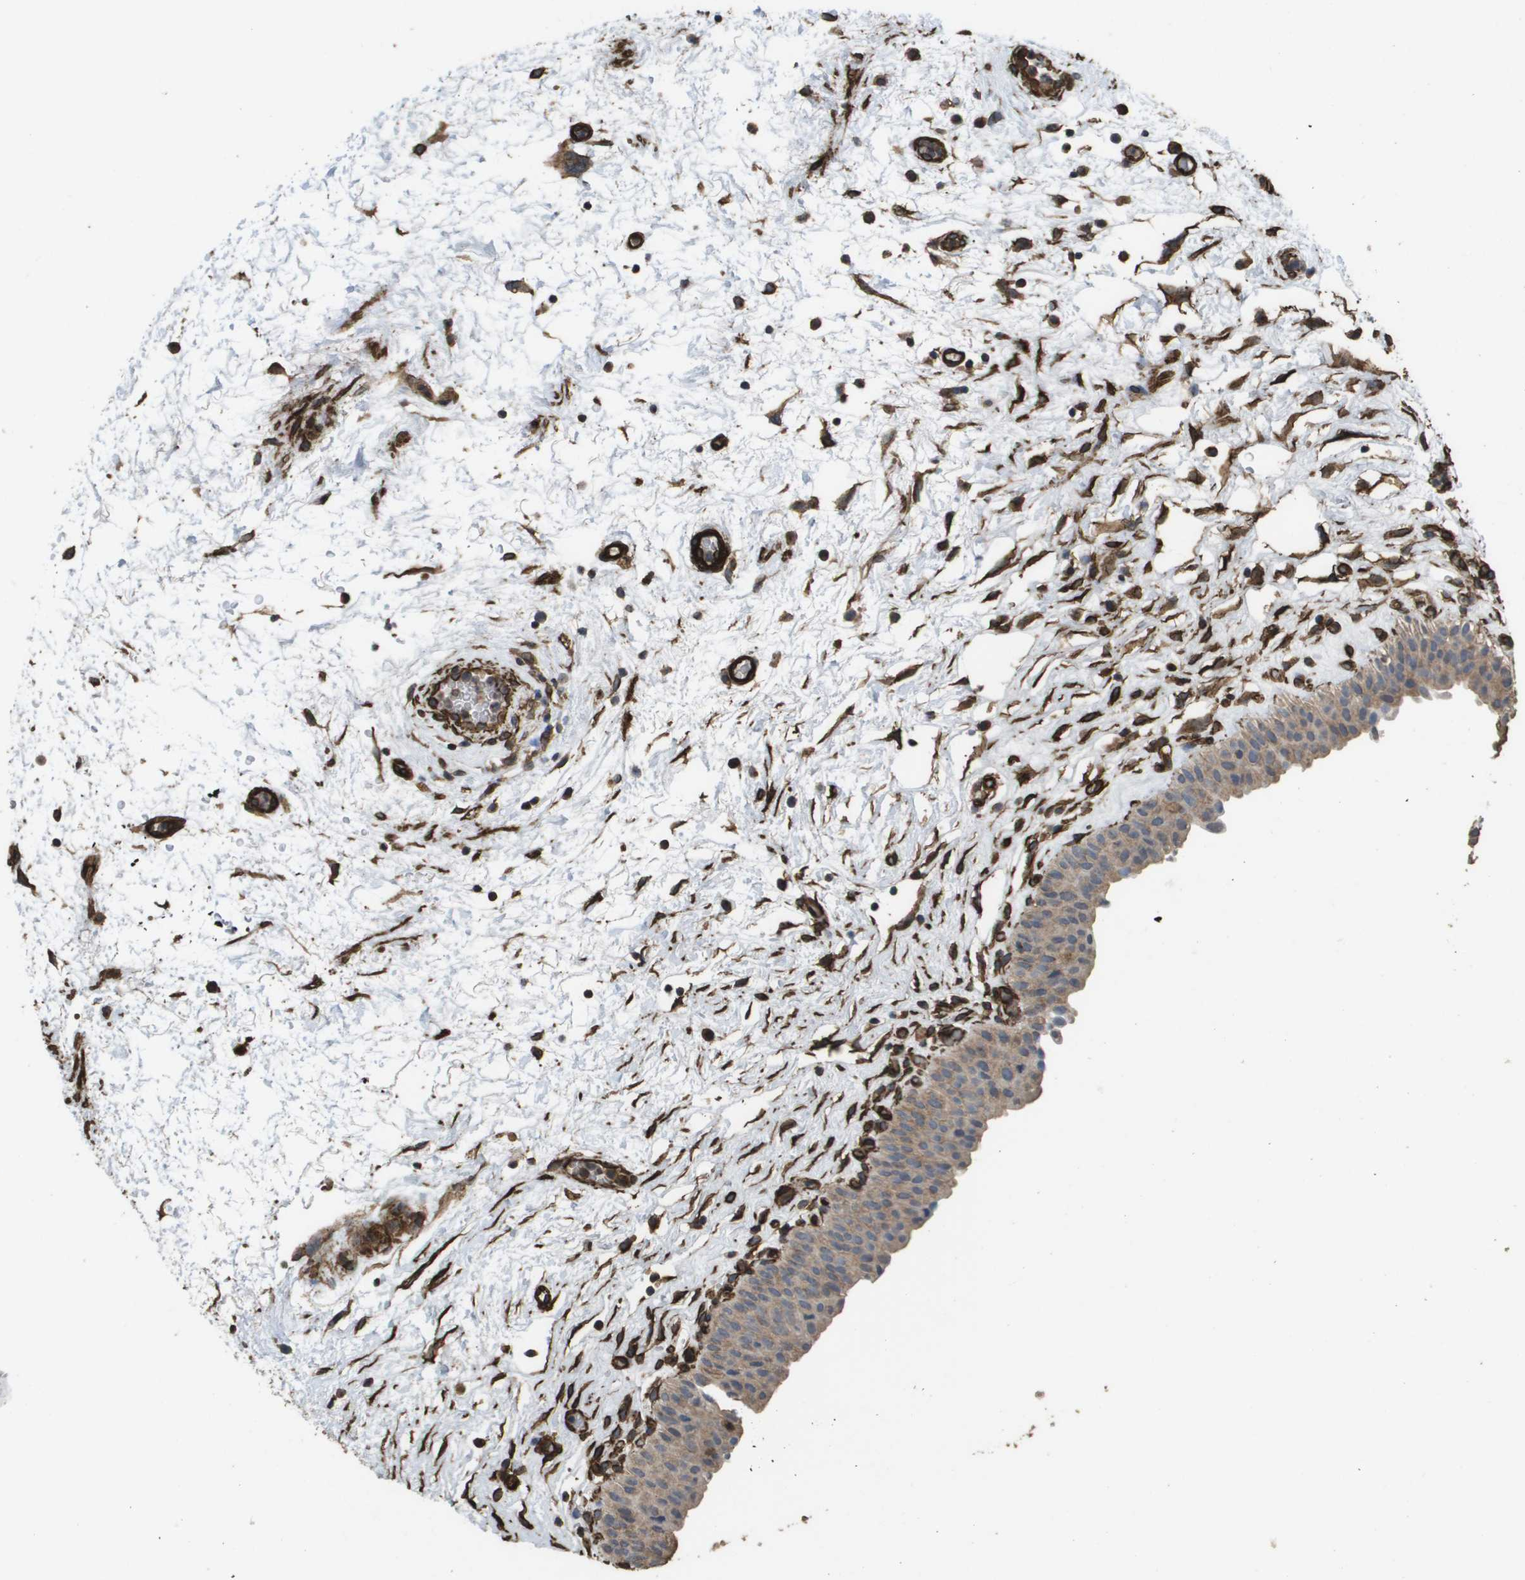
{"staining": {"intensity": "weak", "quantity": ">75%", "location": "cytoplasmic/membranous,nuclear"}, "tissue": "urinary bladder", "cell_type": "Urothelial cells", "image_type": "normal", "snomed": [{"axis": "morphology", "description": "Normal tissue, NOS"}, {"axis": "topography", "description": "Urinary bladder"}], "caption": "Protein expression analysis of unremarkable urinary bladder displays weak cytoplasmic/membranous,nuclear expression in approximately >75% of urothelial cells.", "gene": "AAMP", "patient": {"sex": "male", "age": 46}}